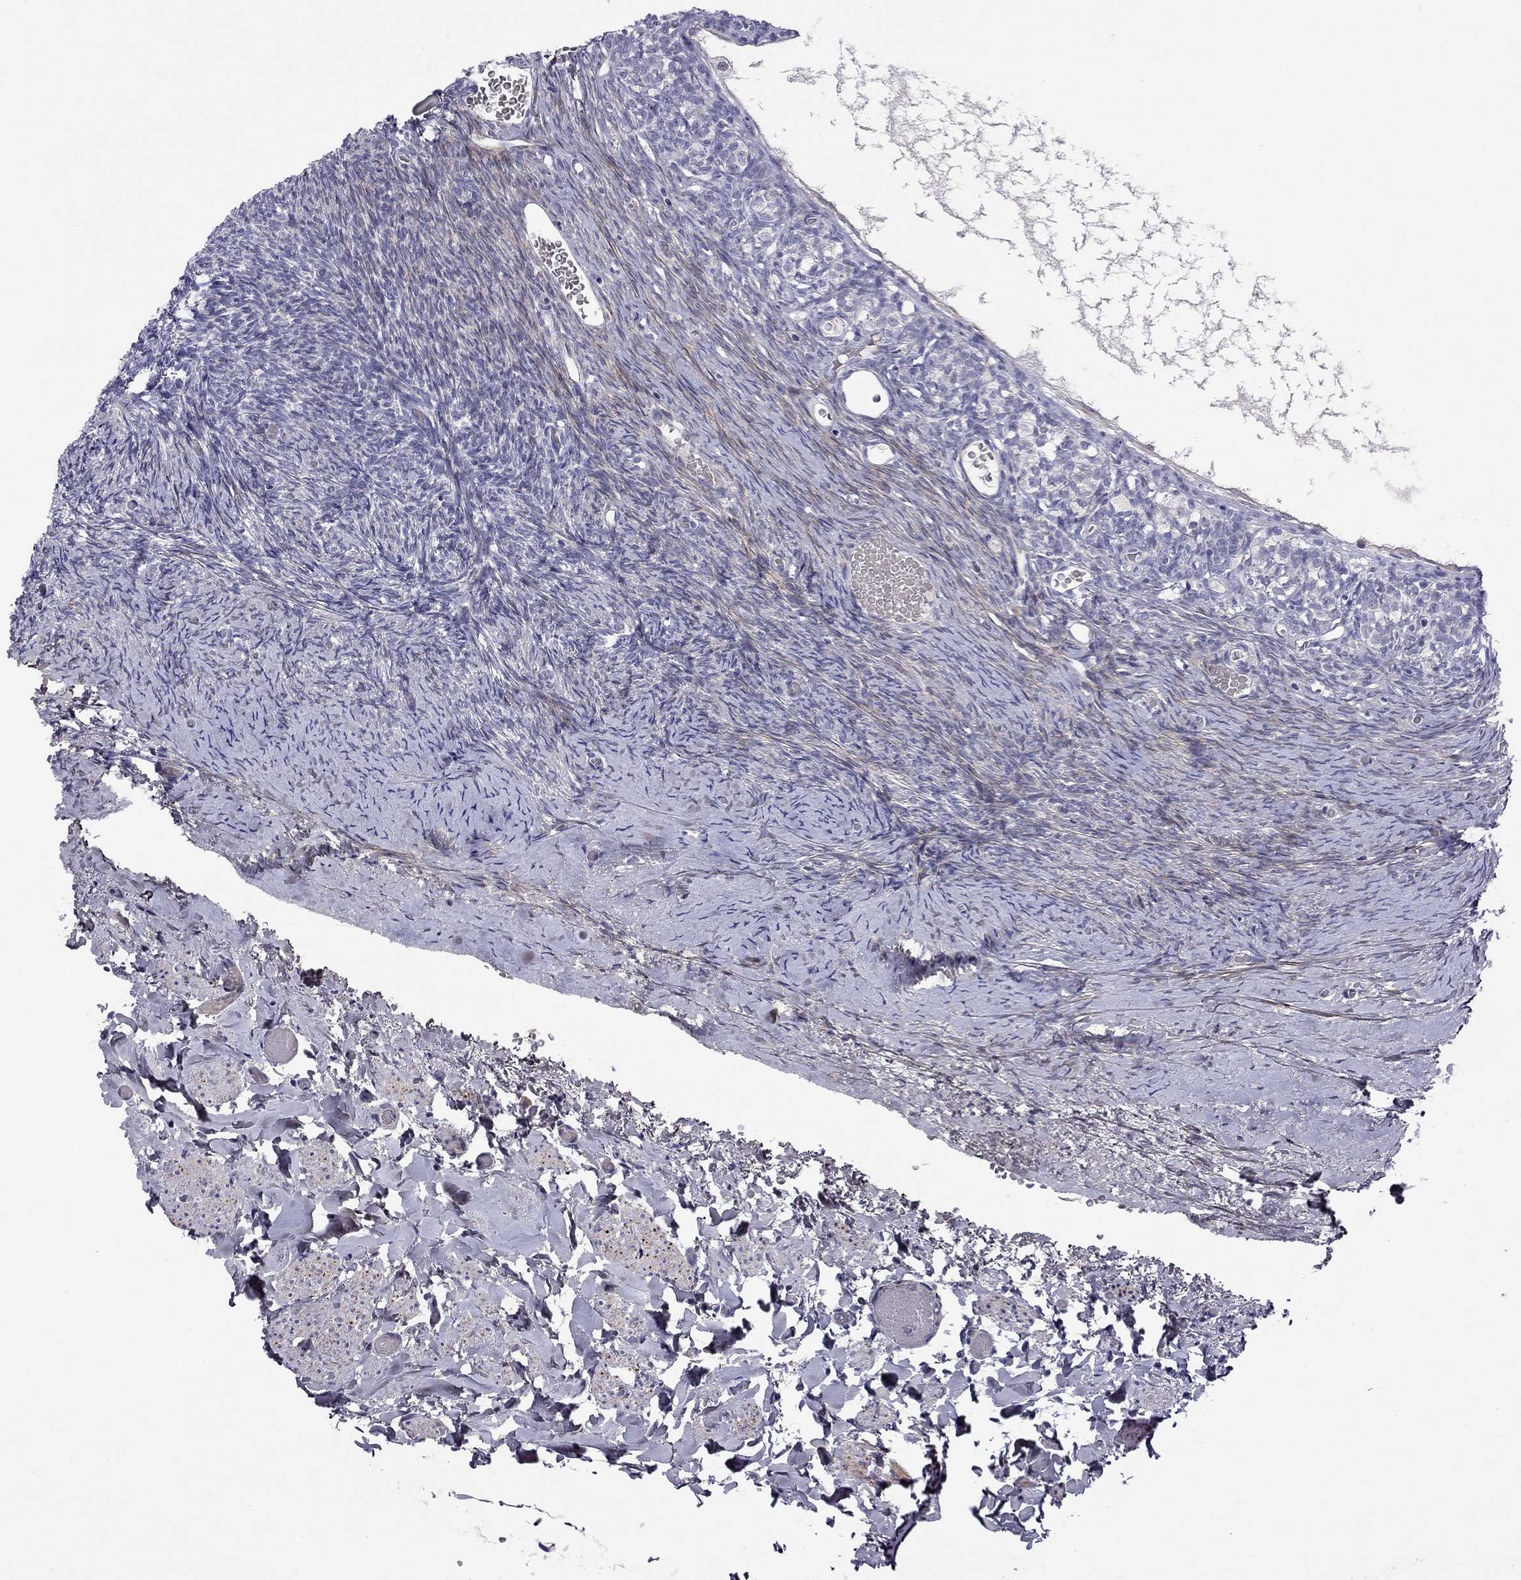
{"staining": {"intensity": "negative", "quantity": "none", "location": "none"}, "tissue": "ovary", "cell_type": "Follicle cells", "image_type": "normal", "snomed": [{"axis": "morphology", "description": "Normal tissue, NOS"}, {"axis": "topography", "description": "Ovary"}], "caption": "Ovary was stained to show a protein in brown. There is no significant positivity in follicle cells.", "gene": "C8orf88", "patient": {"sex": "female", "age": 39}}